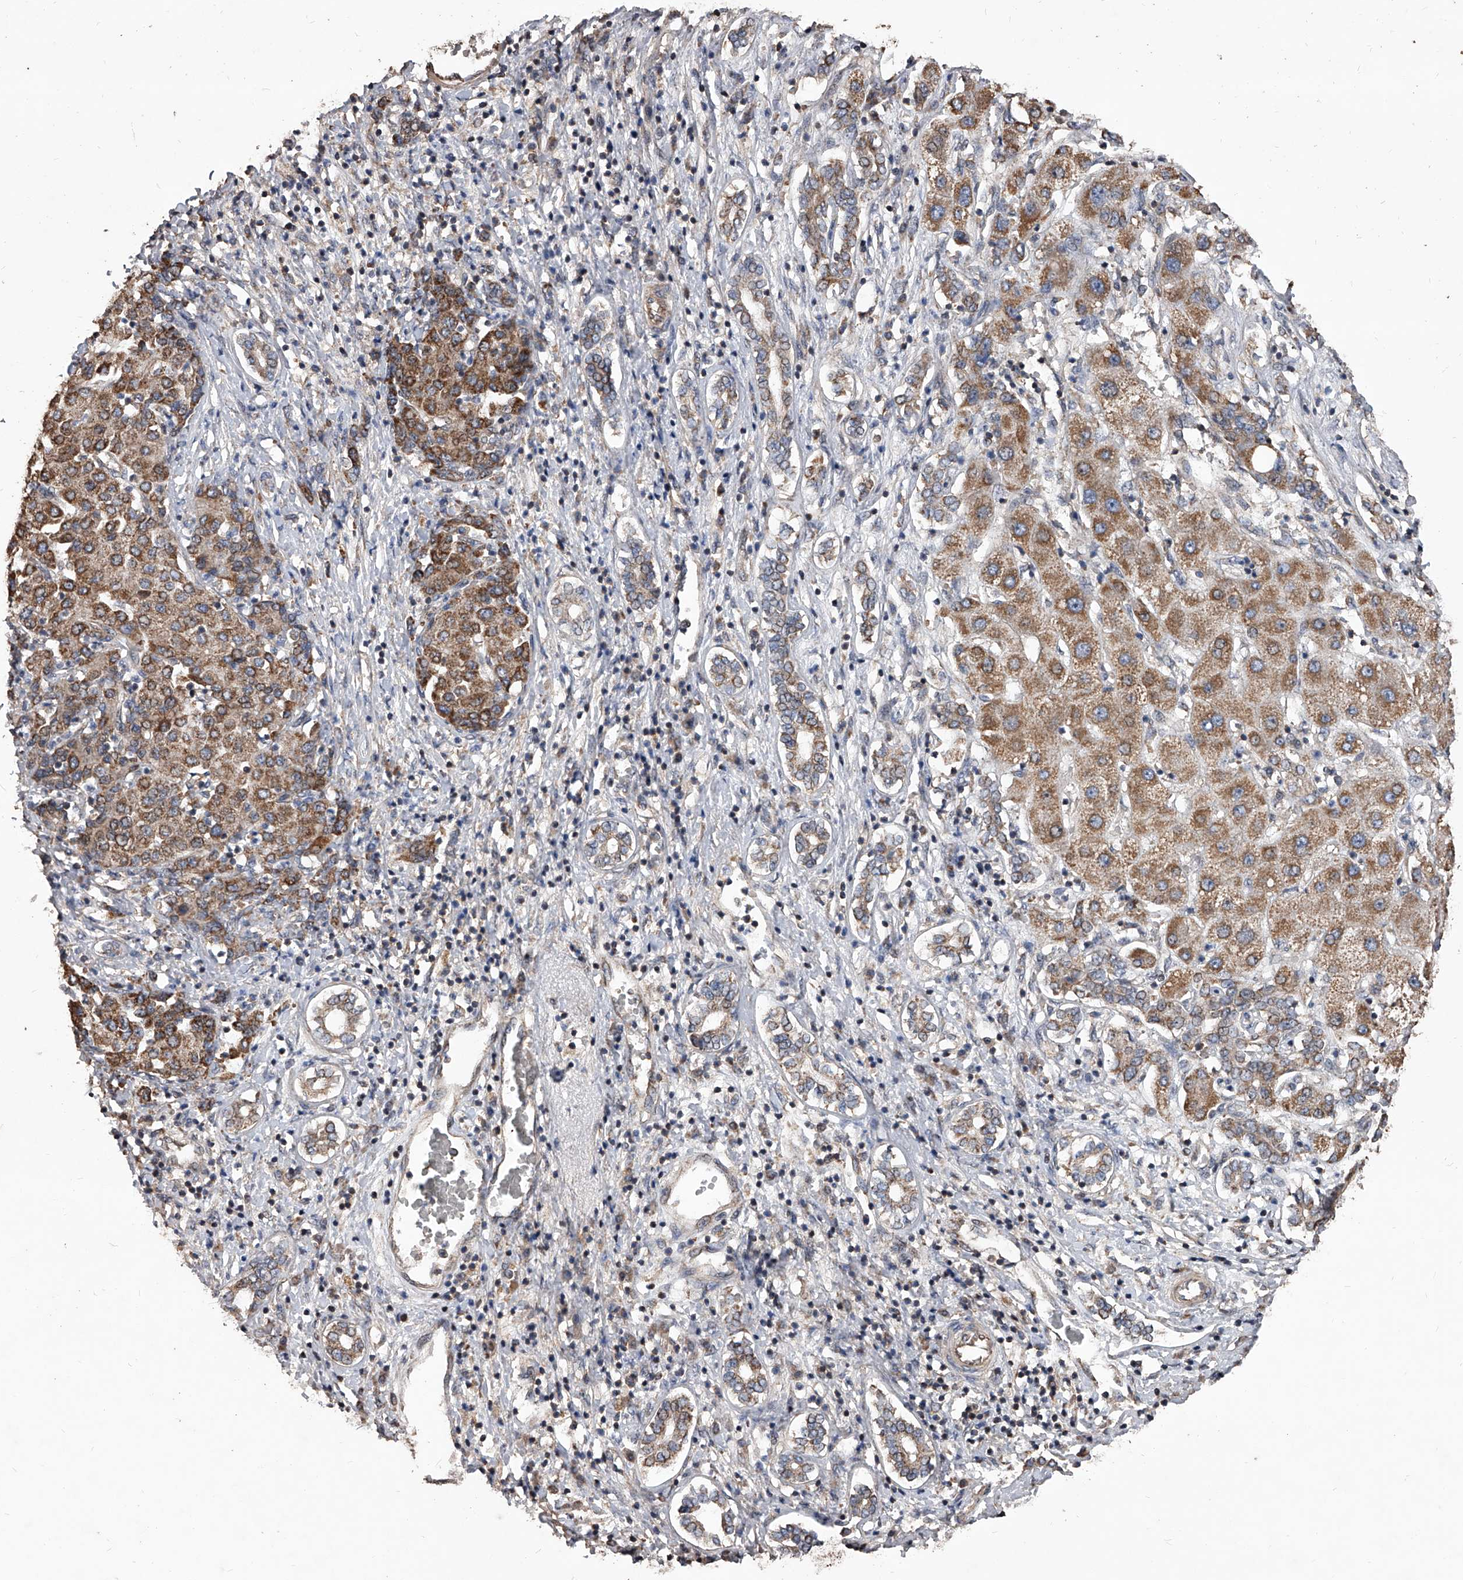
{"staining": {"intensity": "moderate", "quantity": ">75%", "location": "cytoplasmic/membranous"}, "tissue": "liver cancer", "cell_type": "Tumor cells", "image_type": "cancer", "snomed": [{"axis": "morphology", "description": "Carcinoma, Hepatocellular, NOS"}, {"axis": "topography", "description": "Liver"}], "caption": "Immunohistochemical staining of hepatocellular carcinoma (liver) reveals moderate cytoplasmic/membranous protein staining in approximately >75% of tumor cells.", "gene": "LTV1", "patient": {"sex": "male", "age": 65}}